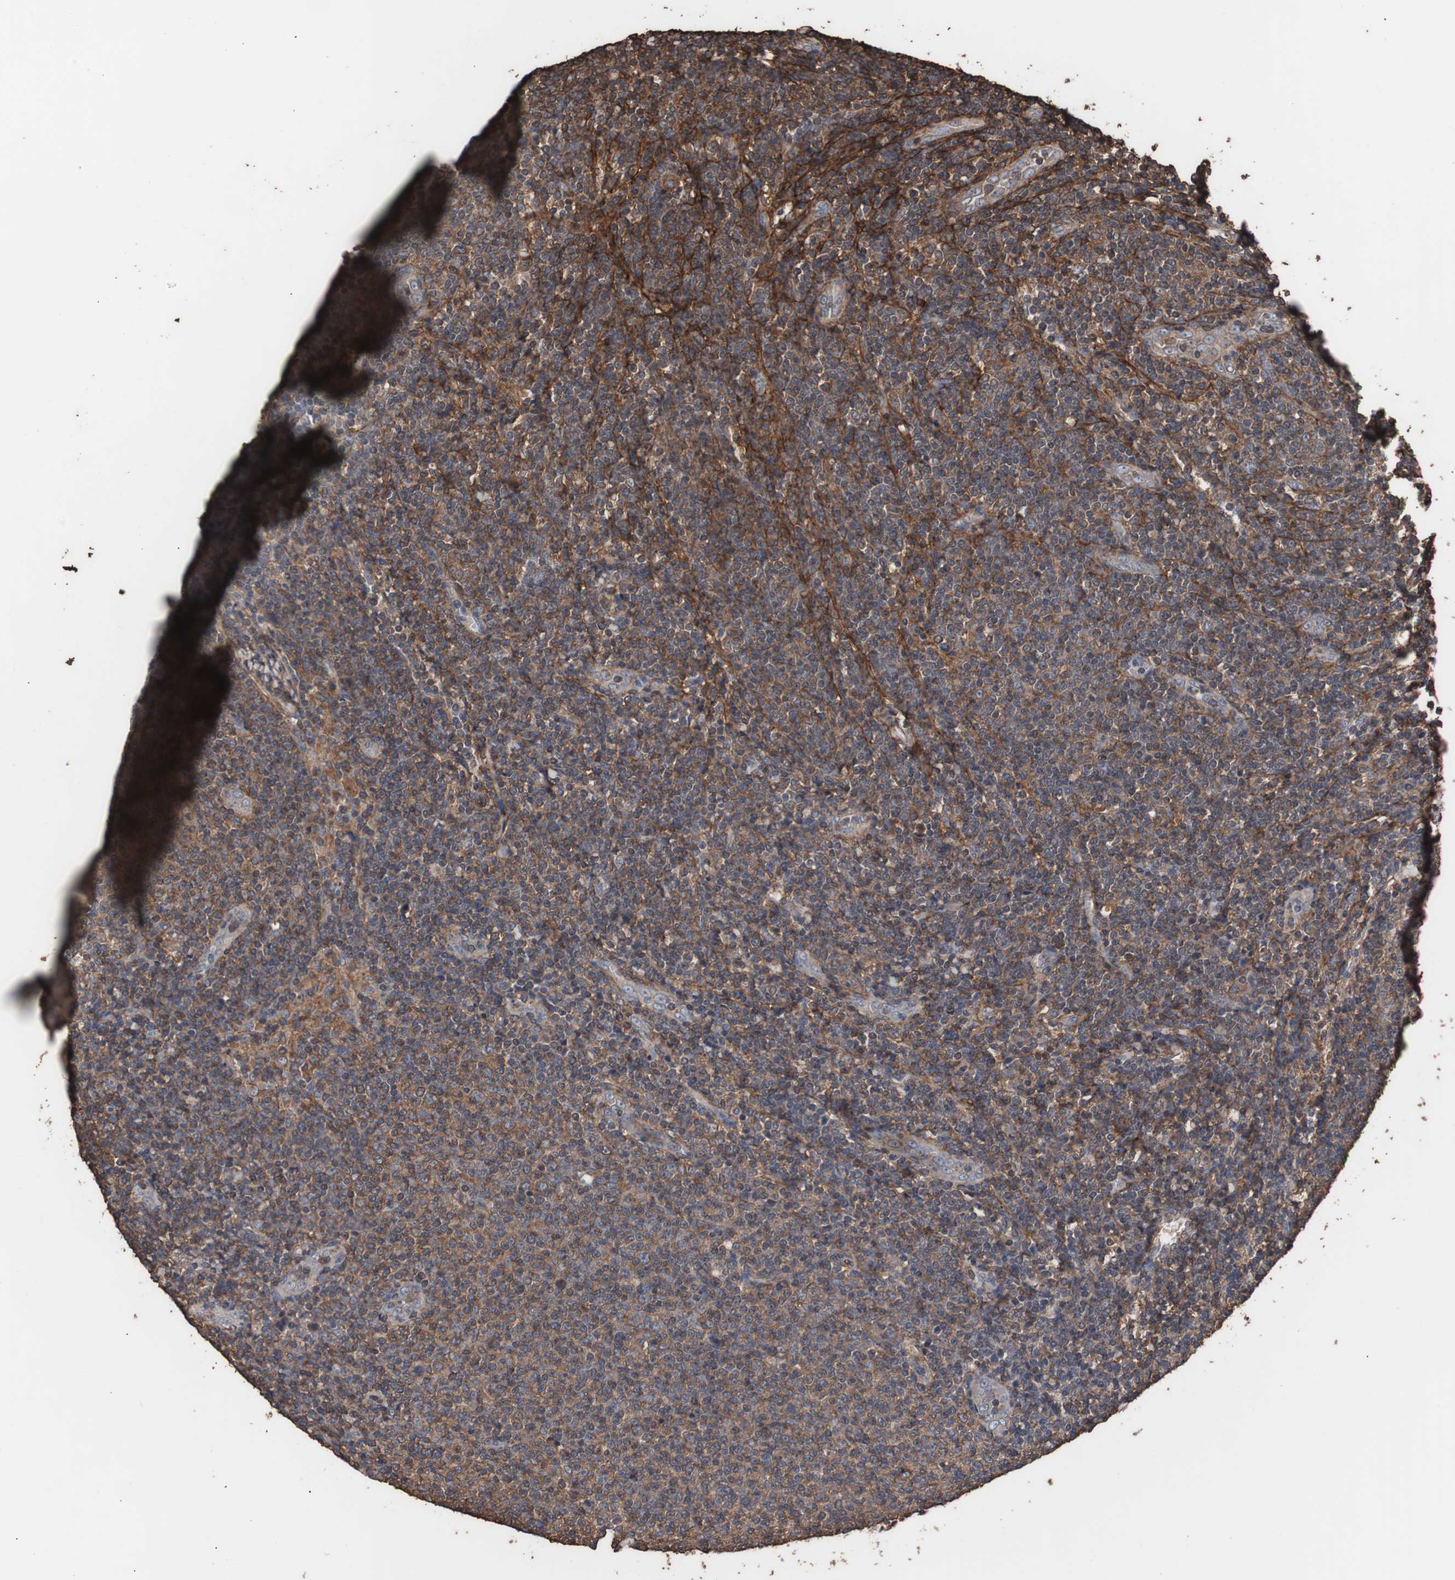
{"staining": {"intensity": "moderate", "quantity": "25%-75%", "location": "cytoplasmic/membranous"}, "tissue": "lymphoma", "cell_type": "Tumor cells", "image_type": "cancer", "snomed": [{"axis": "morphology", "description": "Malignant lymphoma, non-Hodgkin's type, Low grade"}, {"axis": "topography", "description": "Lymph node"}], "caption": "Immunohistochemical staining of human low-grade malignant lymphoma, non-Hodgkin's type exhibits medium levels of moderate cytoplasmic/membranous positivity in about 25%-75% of tumor cells.", "gene": "COL6A2", "patient": {"sex": "male", "age": 66}}